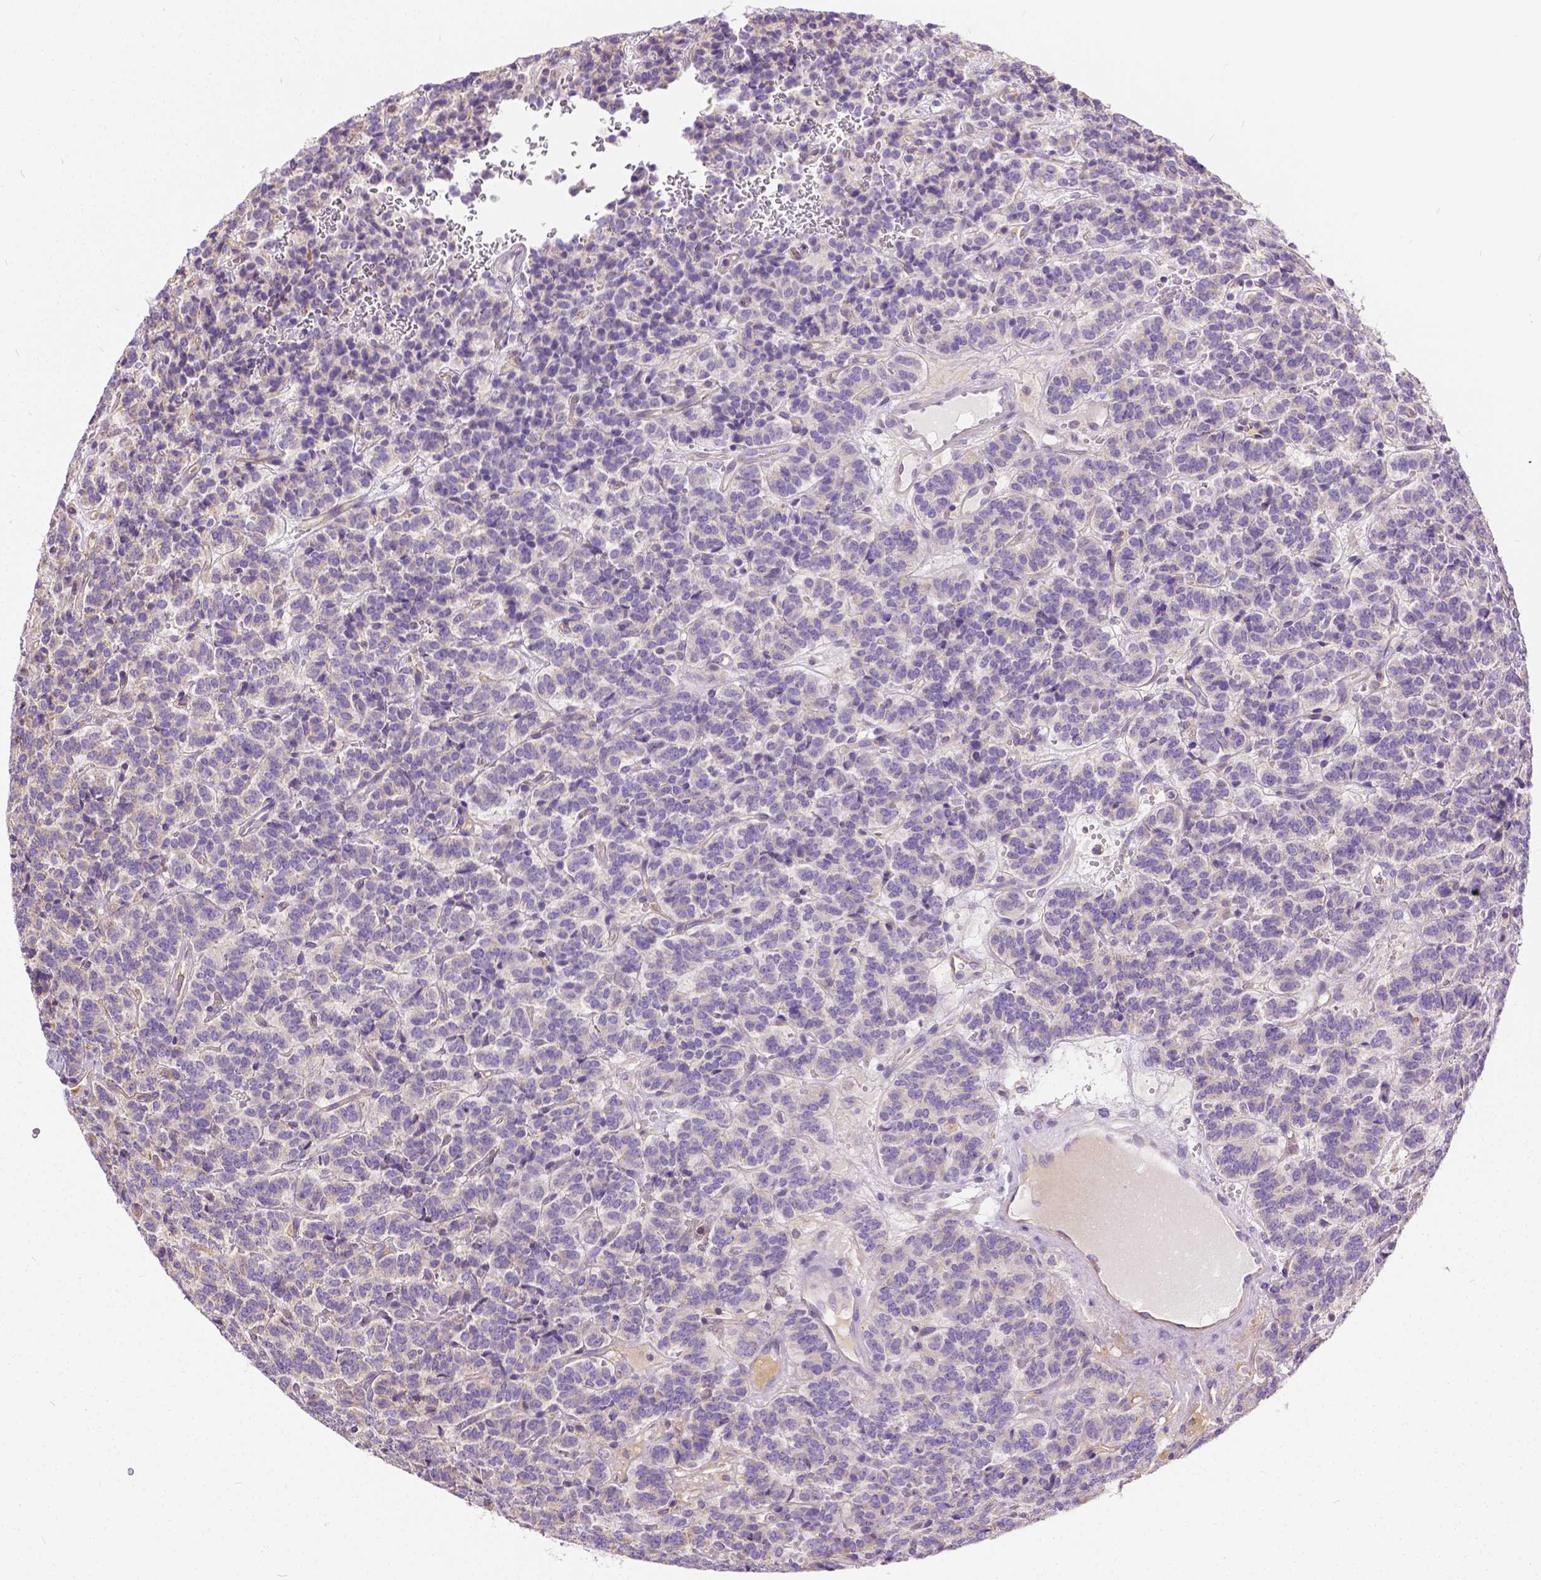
{"staining": {"intensity": "negative", "quantity": "none", "location": "none"}, "tissue": "carcinoid", "cell_type": "Tumor cells", "image_type": "cancer", "snomed": [{"axis": "morphology", "description": "Carcinoid, malignant, NOS"}, {"axis": "topography", "description": "Pancreas"}], "caption": "This is a photomicrograph of immunohistochemistry staining of malignant carcinoid, which shows no positivity in tumor cells. The staining is performed using DAB (3,3'-diaminobenzidine) brown chromogen with nuclei counter-stained in using hematoxylin.", "gene": "CADM4", "patient": {"sex": "male", "age": 36}}